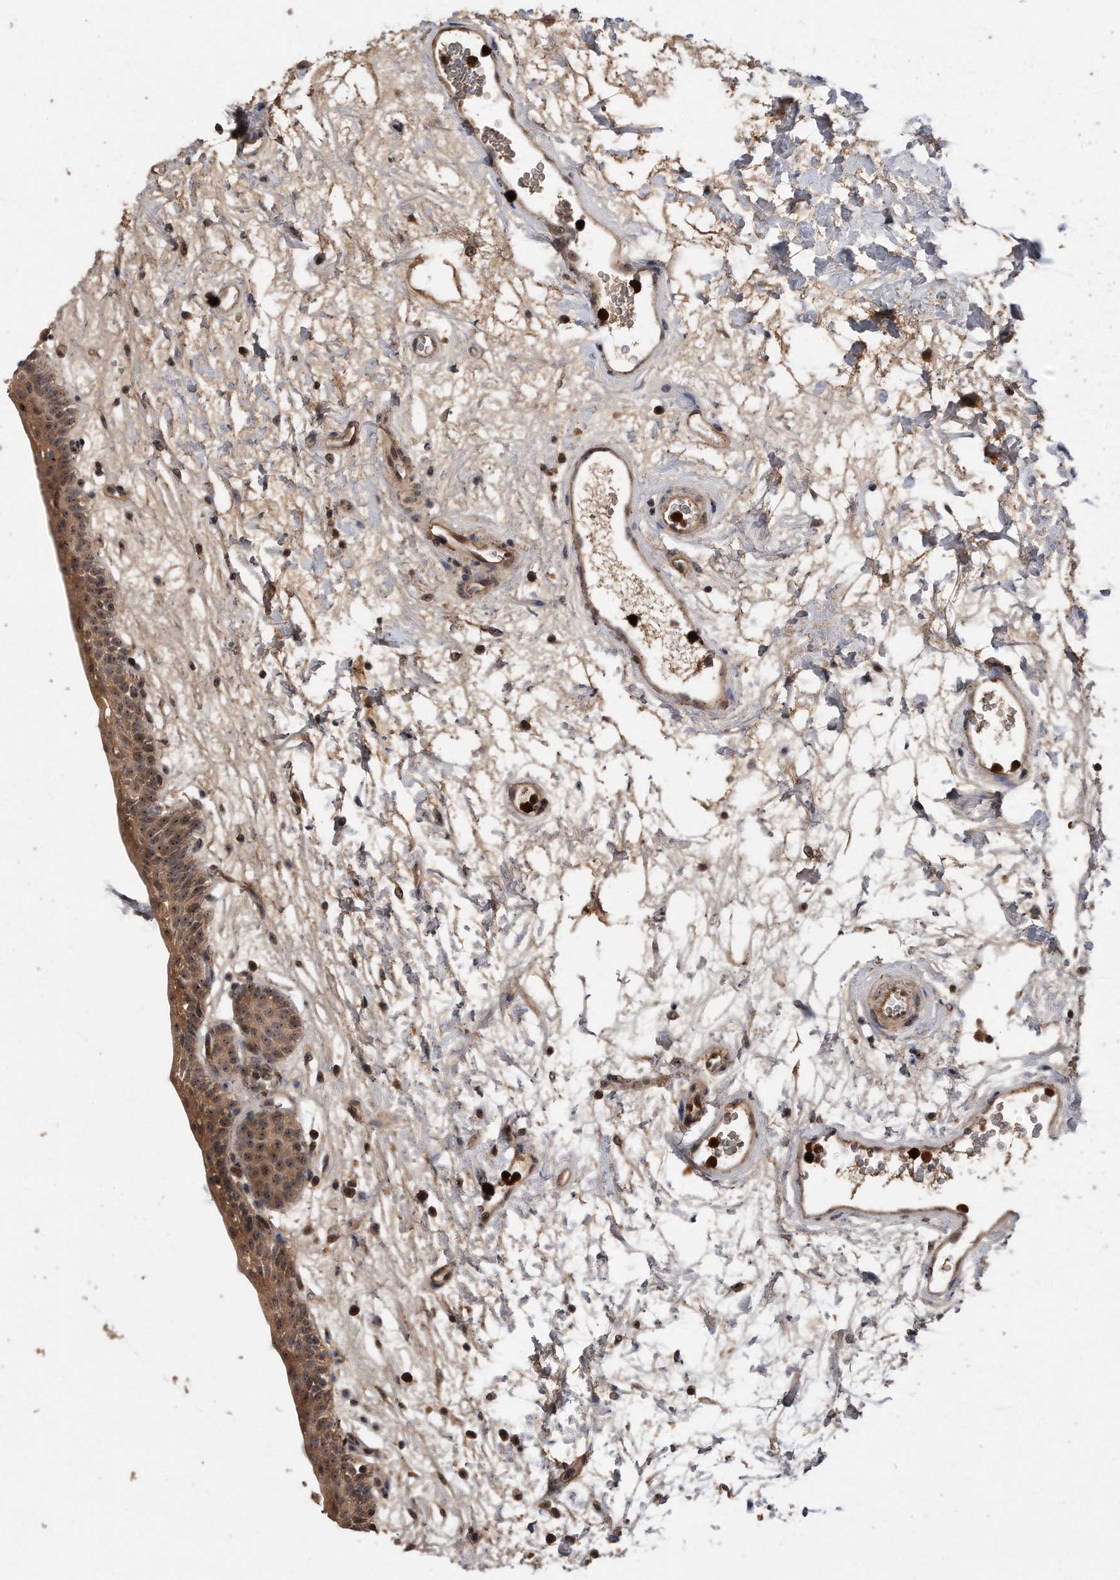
{"staining": {"intensity": "moderate", "quantity": ">75%", "location": "cytoplasmic/membranous,nuclear"}, "tissue": "urinary bladder", "cell_type": "Urothelial cells", "image_type": "normal", "snomed": [{"axis": "morphology", "description": "Normal tissue, NOS"}, {"axis": "topography", "description": "Urinary bladder"}], "caption": "Moderate cytoplasmic/membranous,nuclear expression for a protein is identified in about >75% of urothelial cells of unremarkable urinary bladder using immunohistochemistry.", "gene": "PELO", "patient": {"sex": "male", "age": 83}}